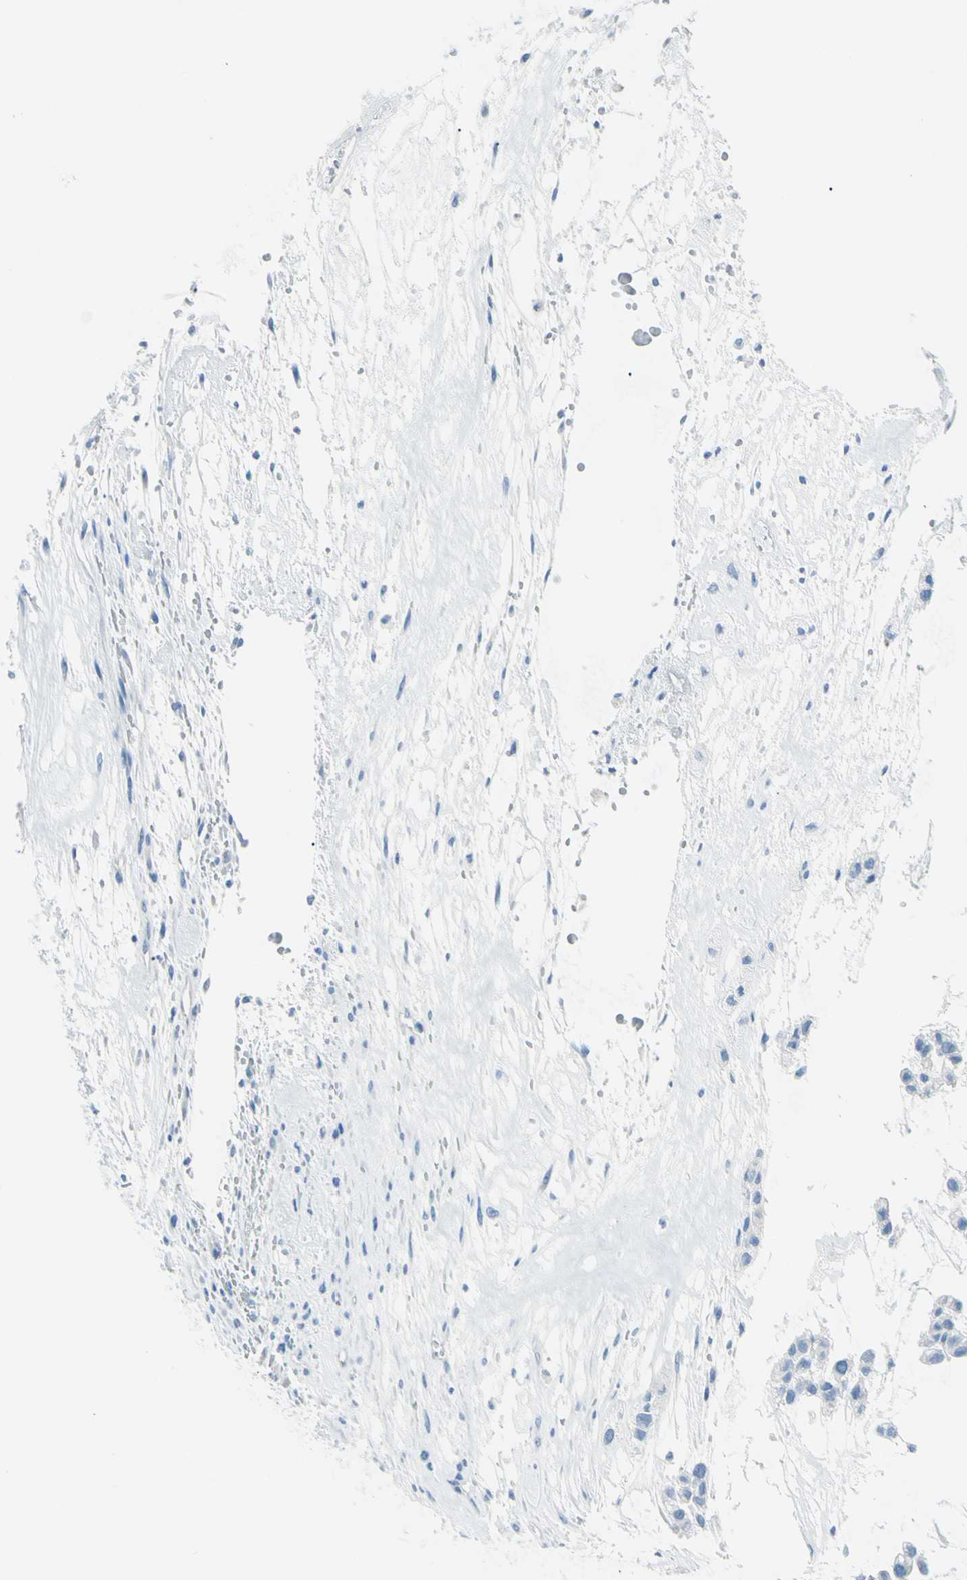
{"staining": {"intensity": "negative", "quantity": "none", "location": "none"}, "tissue": "head and neck cancer", "cell_type": "Tumor cells", "image_type": "cancer", "snomed": [{"axis": "morphology", "description": "Adenocarcinoma, NOS"}, {"axis": "morphology", "description": "Adenoma, NOS"}, {"axis": "topography", "description": "Head-Neck"}], "caption": "This image is of head and neck cancer (adenoma) stained with IHC to label a protein in brown with the nuclei are counter-stained blue. There is no expression in tumor cells. (Stains: DAB (3,3'-diaminobenzidine) immunohistochemistry (IHC) with hematoxylin counter stain, Microscopy: brightfield microscopy at high magnification).", "gene": "TFPI2", "patient": {"sex": "female", "age": 55}}